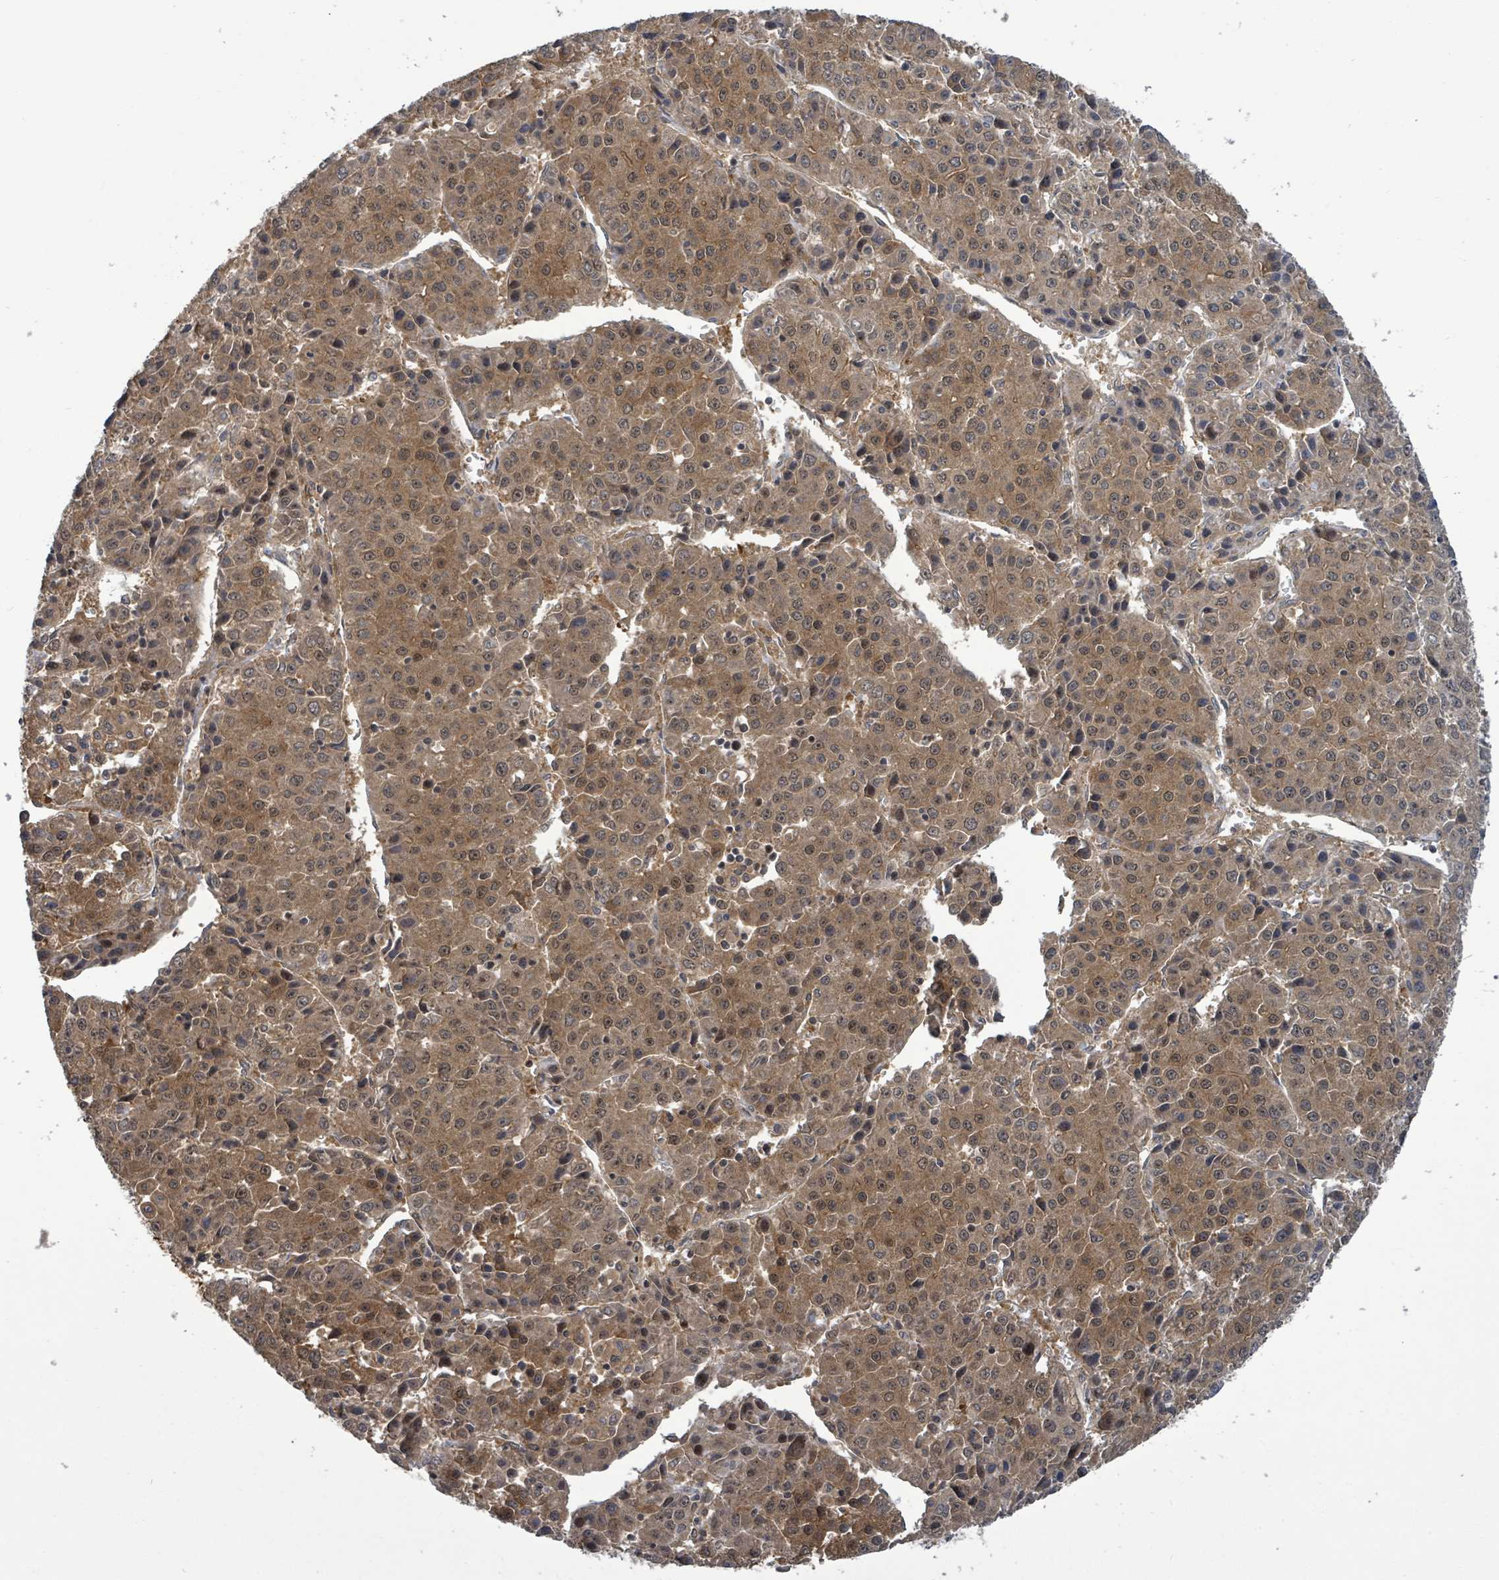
{"staining": {"intensity": "moderate", "quantity": ">75%", "location": "cytoplasmic/membranous,nuclear"}, "tissue": "liver cancer", "cell_type": "Tumor cells", "image_type": "cancer", "snomed": [{"axis": "morphology", "description": "Carcinoma, Hepatocellular, NOS"}, {"axis": "topography", "description": "Liver"}], "caption": "The histopathology image demonstrates immunohistochemical staining of liver cancer. There is moderate cytoplasmic/membranous and nuclear staining is present in about >75% of tumor cells.", "gene": "FBXO6", "patient": {"sex": "female", "age": 53}}